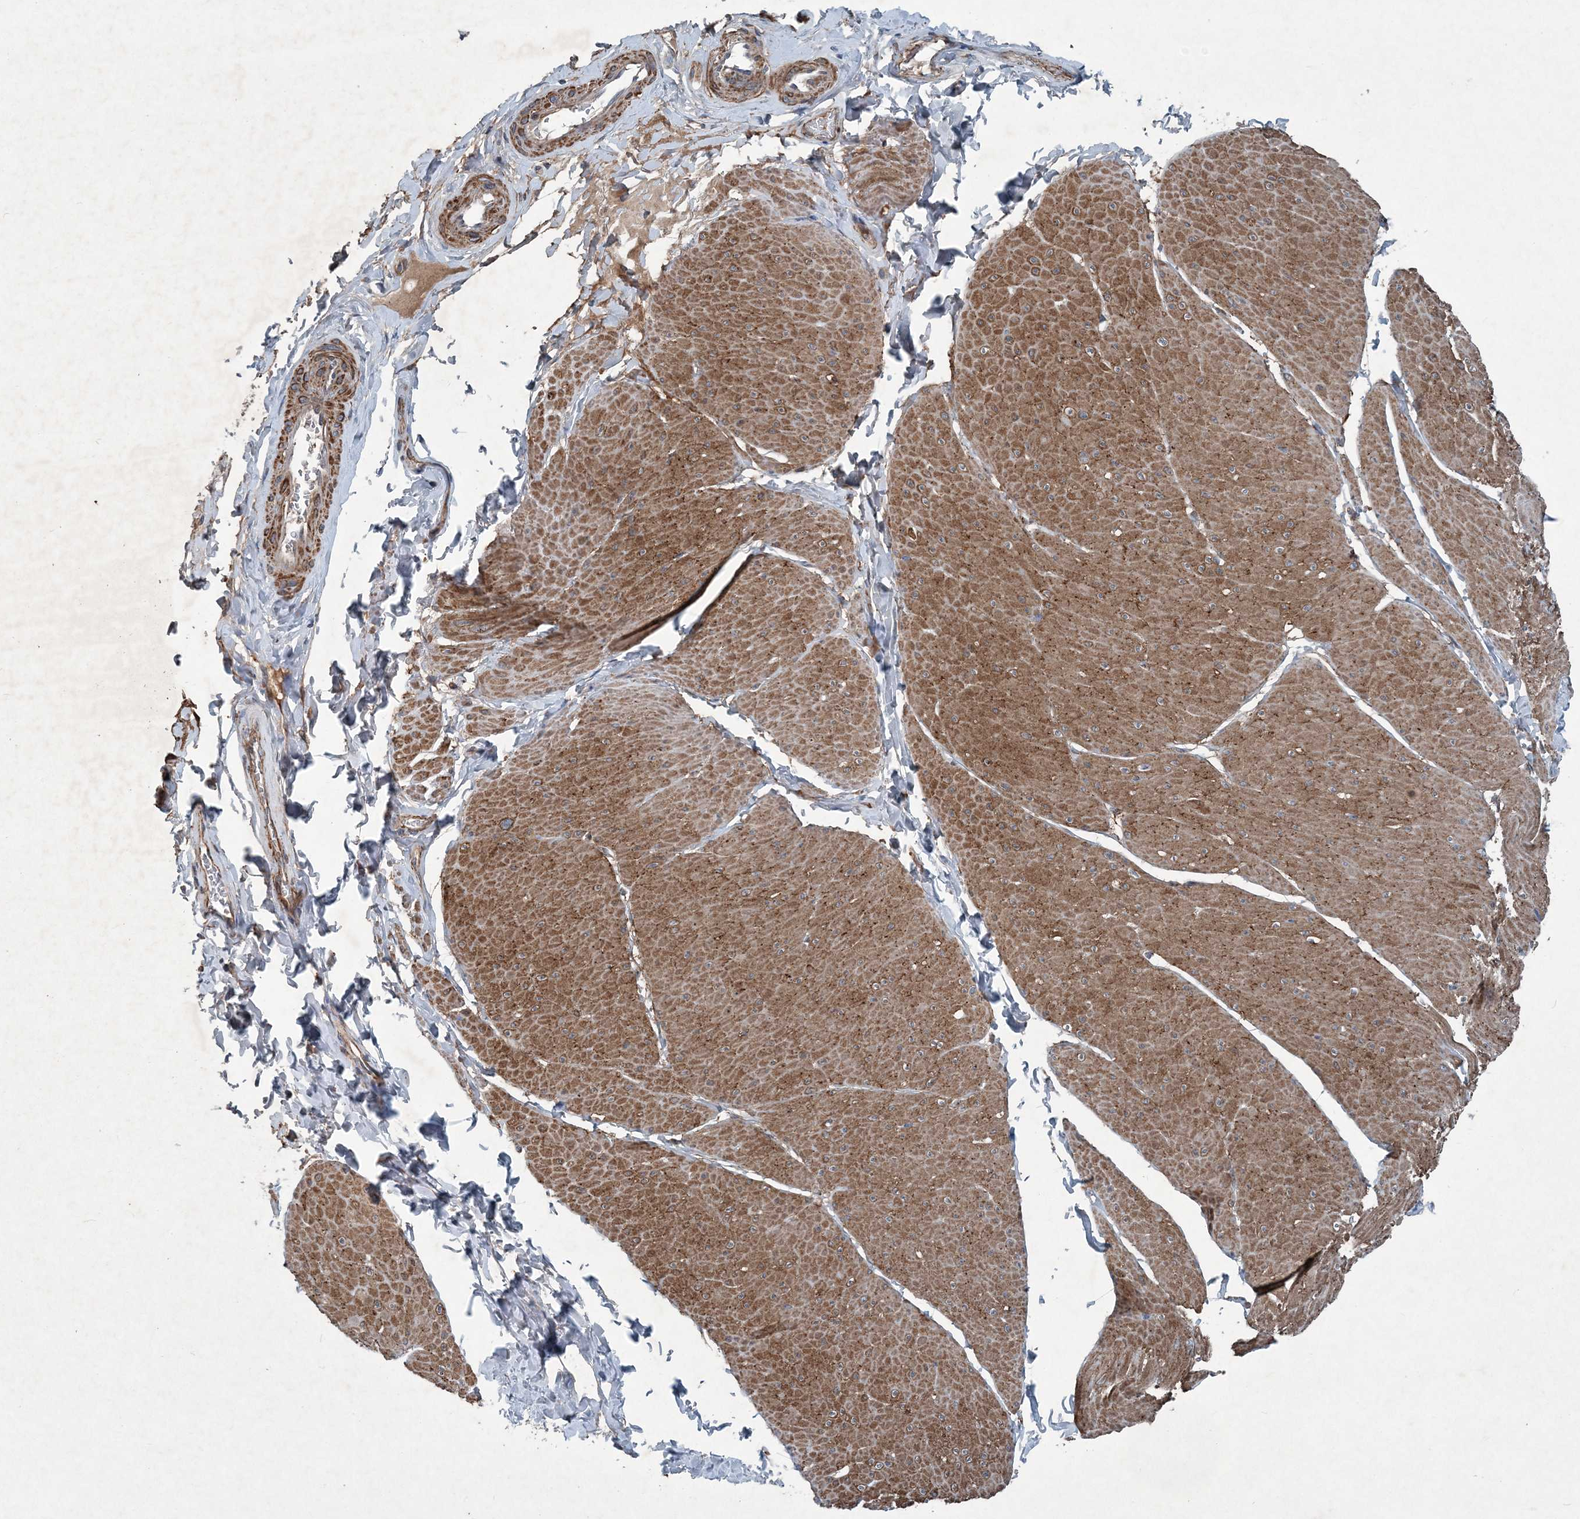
{"staining": {"intensity": "moderate", "quantity": ">75%", "location": "cytoplasmic/membranous"}, "tissue": "smooth muscle", "cell_type": "Smooth muscle cells", "image_type": "normal", "snomed": [{"axis": "morphology", "description": "Urothelial carcinoma, High grade"}, {"axis": "topography", "description": "Urinary bladder"}], "caption": "Moderate cytoplasmic/membranous protein expression is seen in about >75% of smooth muscle cells in smooth muscle. (IHC, brightfield microscopy, high magnification).", "gene": "NDUFA2", "patient": {"sex": "male", "age": 46}}